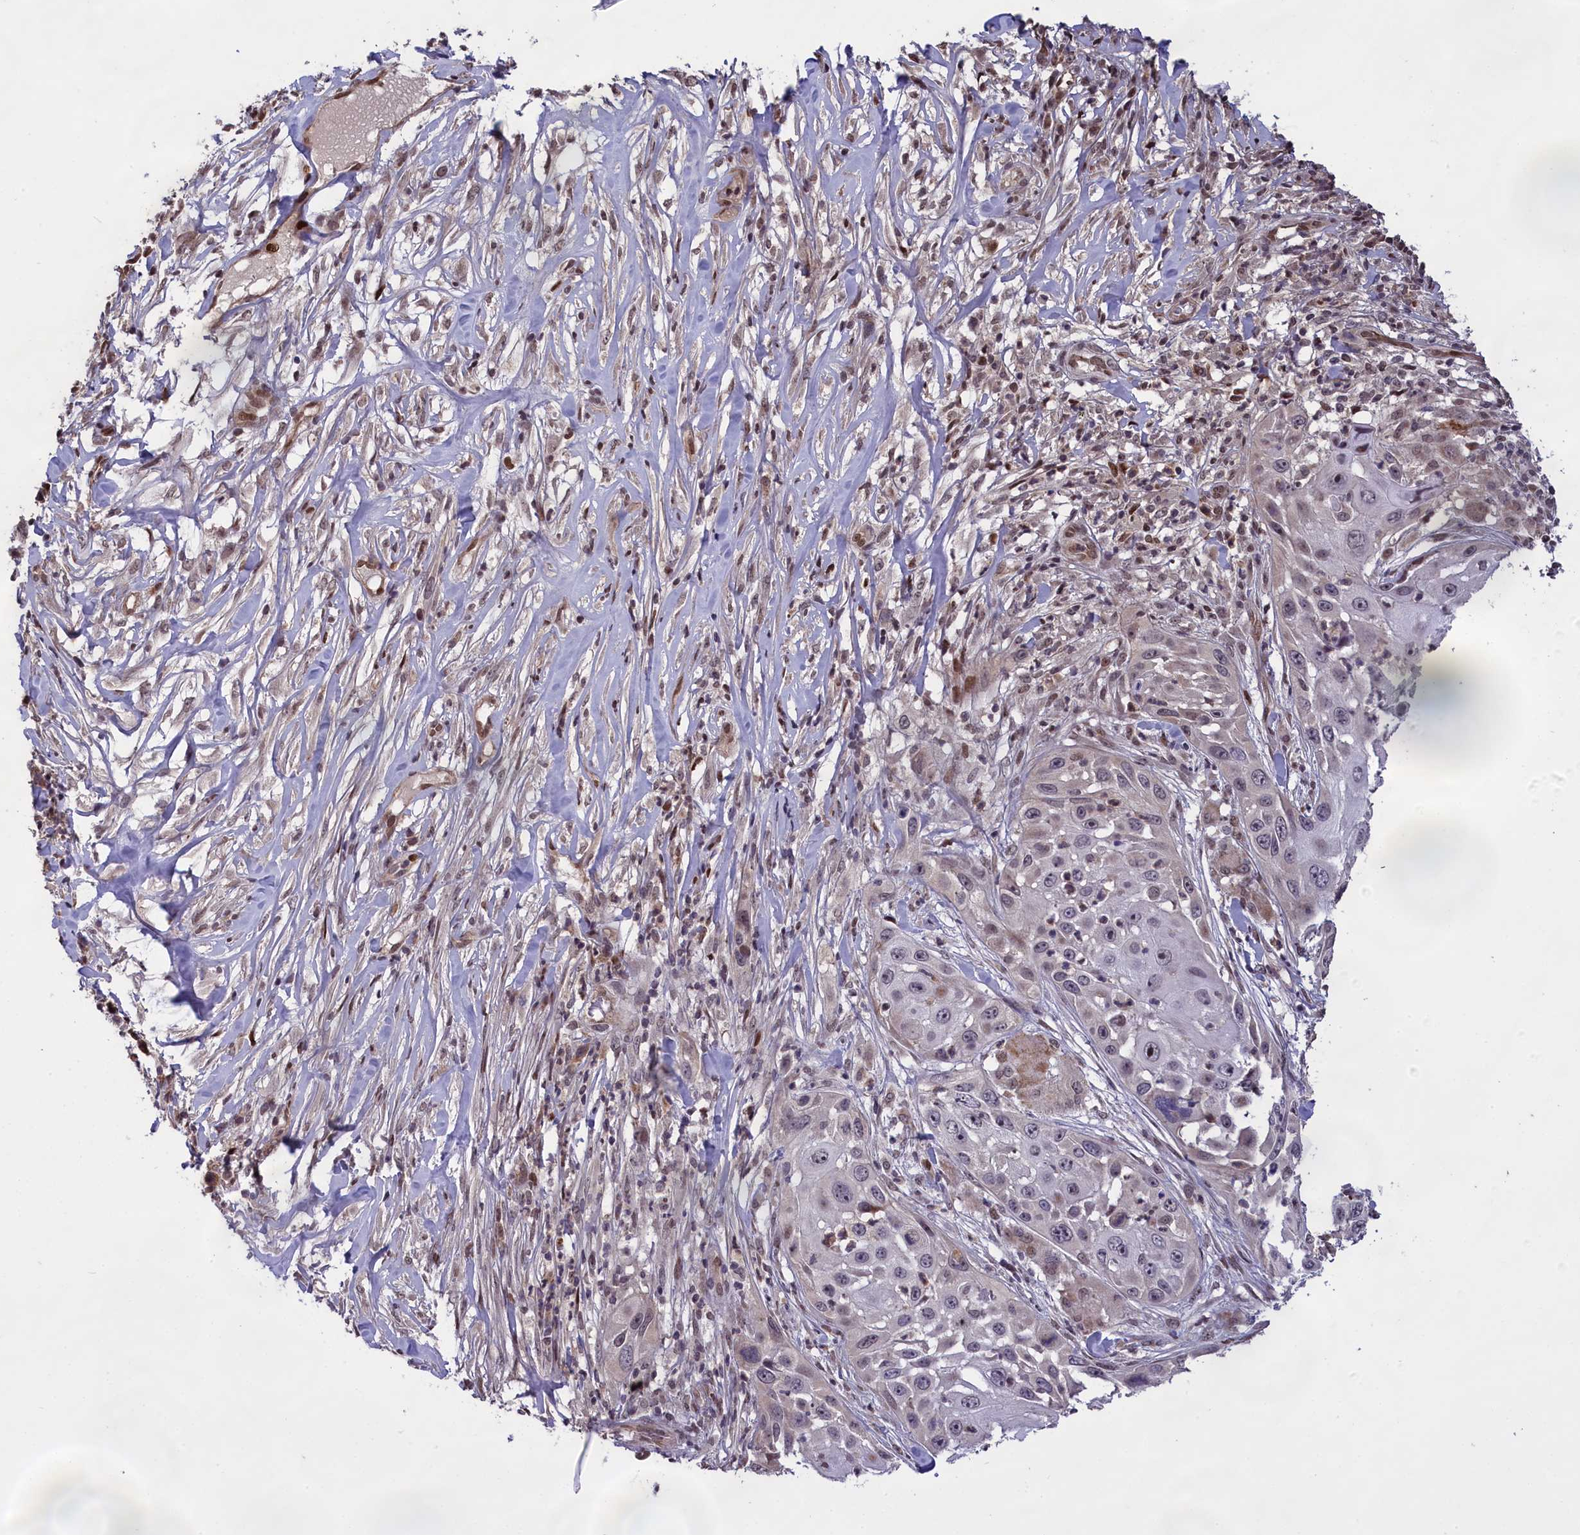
{"staining": {"intensity": "moderate", "quantity": "<25%", "location": "cytoplasmic/membranous,nuclear"}, "tissue": "skin cancer", "cell_type": "Tumor cells", "image_type": "cancer", "snomed": [{"axis": "morphology", "description": "Squamous cell carcinoma, NOS"}, {"axis": "topography", "description": "Skin"}], "caption": "Immunohistochemistry staining of skin cancer (squamous cell carcinoma), which demonstrates low levels of moderate cytoplasmic/membranous and nuclear positivity in approximately <25% of tumor cells indicating moderate cytoplasmic/membranous and nuclear protein expression. The staining was performed using DAB (3,3'-diaminobenzidine) (brown) for protein detection and nuclei were counterstained in hematoxylin (blue).", "gene": "RELB", "patient": {"sex": "female", "age": 44}}